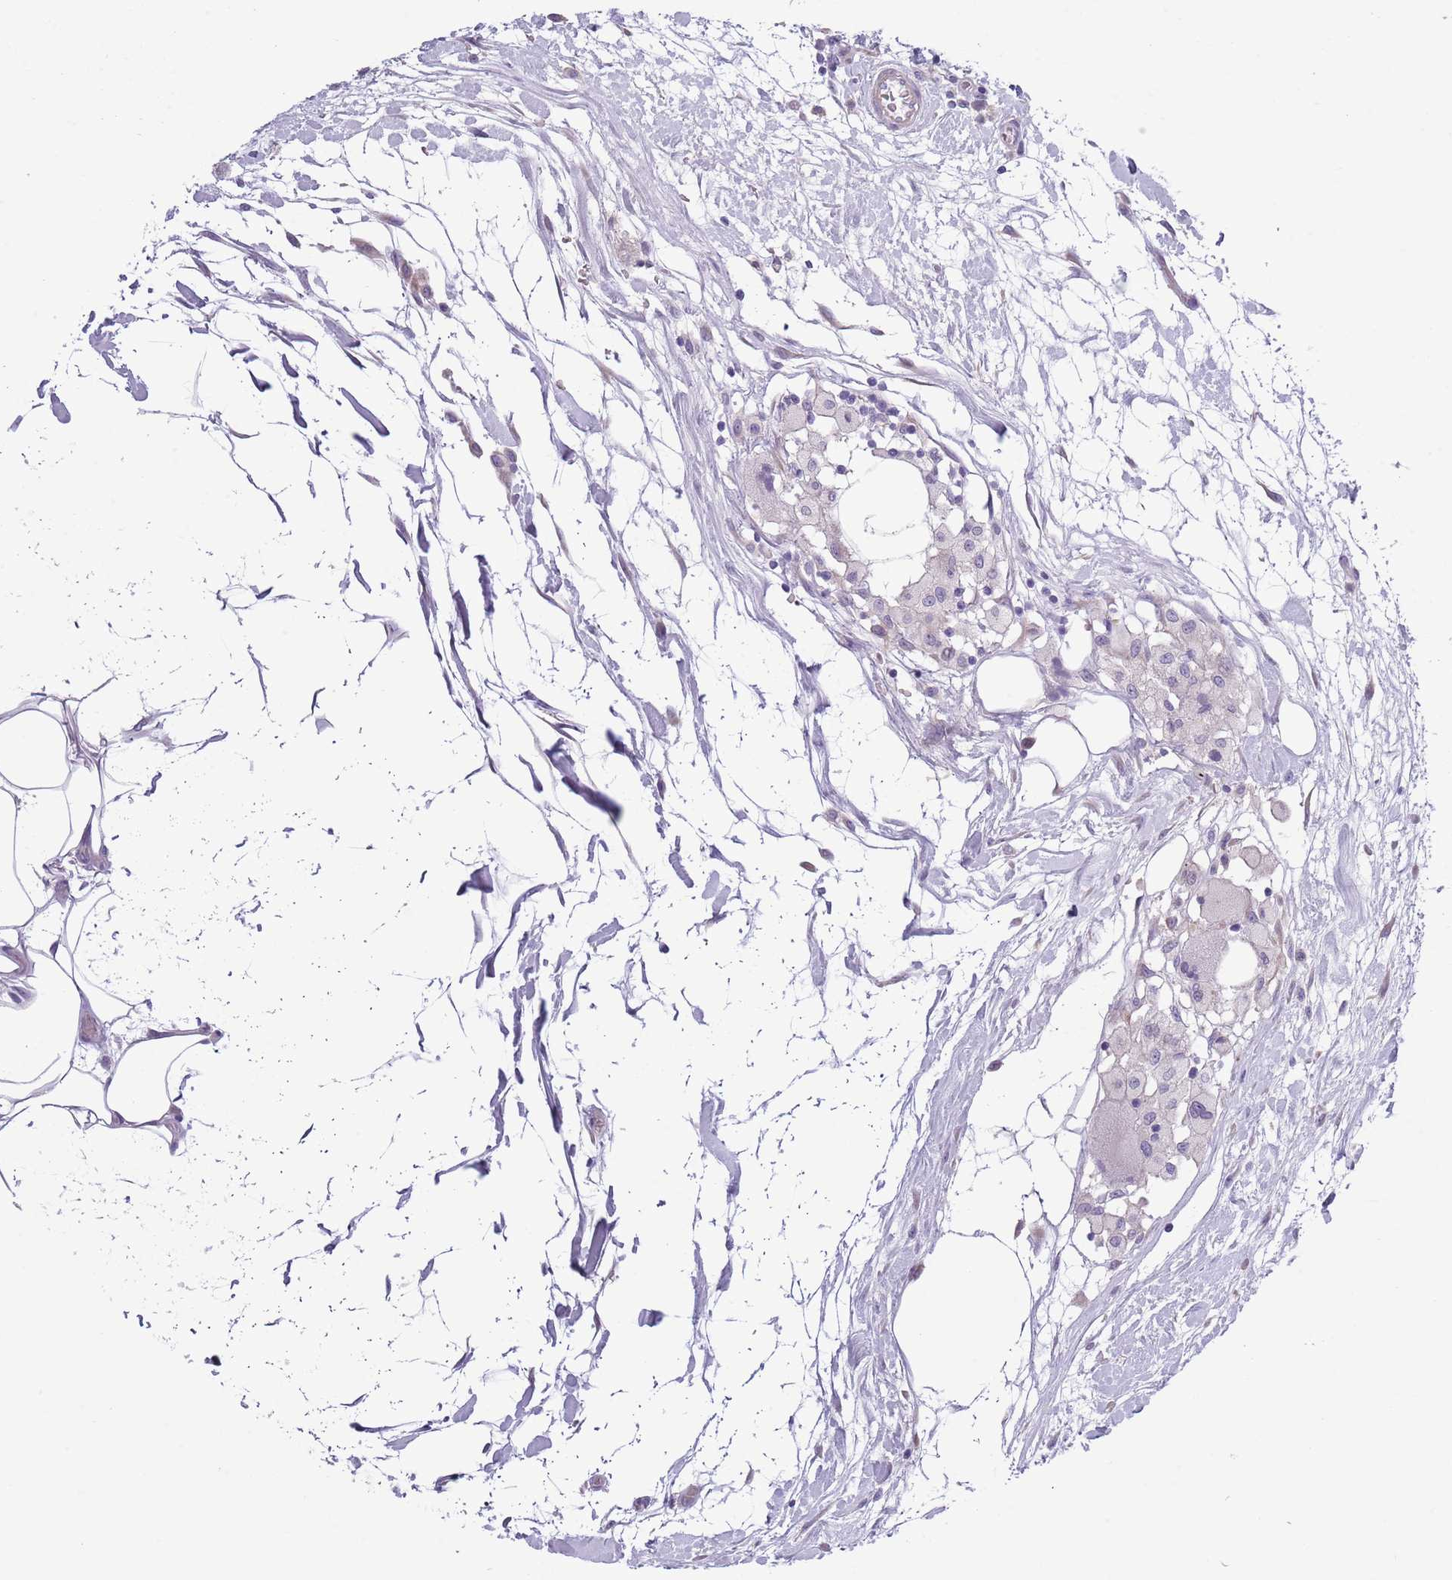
{"staining": {"intensity": "negative", "quantity": "none", "location": "none"}, "tissue": "breast cancer", "cell_type": "Tumor cells", "image_type": "cancer", "snomed": [{"axis": "morphology", "description": "Duct carcinoma"}, {"axis": "topography", "description": "Breast"}], "caption": "Breast cancer was stained to show a protein in brown. There is no significant staining in tumor cells. (DAB (3,3'-diaminobenzidine) immunohistochemistry (IHC) visualized using brightfield microscopy, high magnification).", "gene": "OR6M1", "patient": {"sex": "female", "age": 55}}